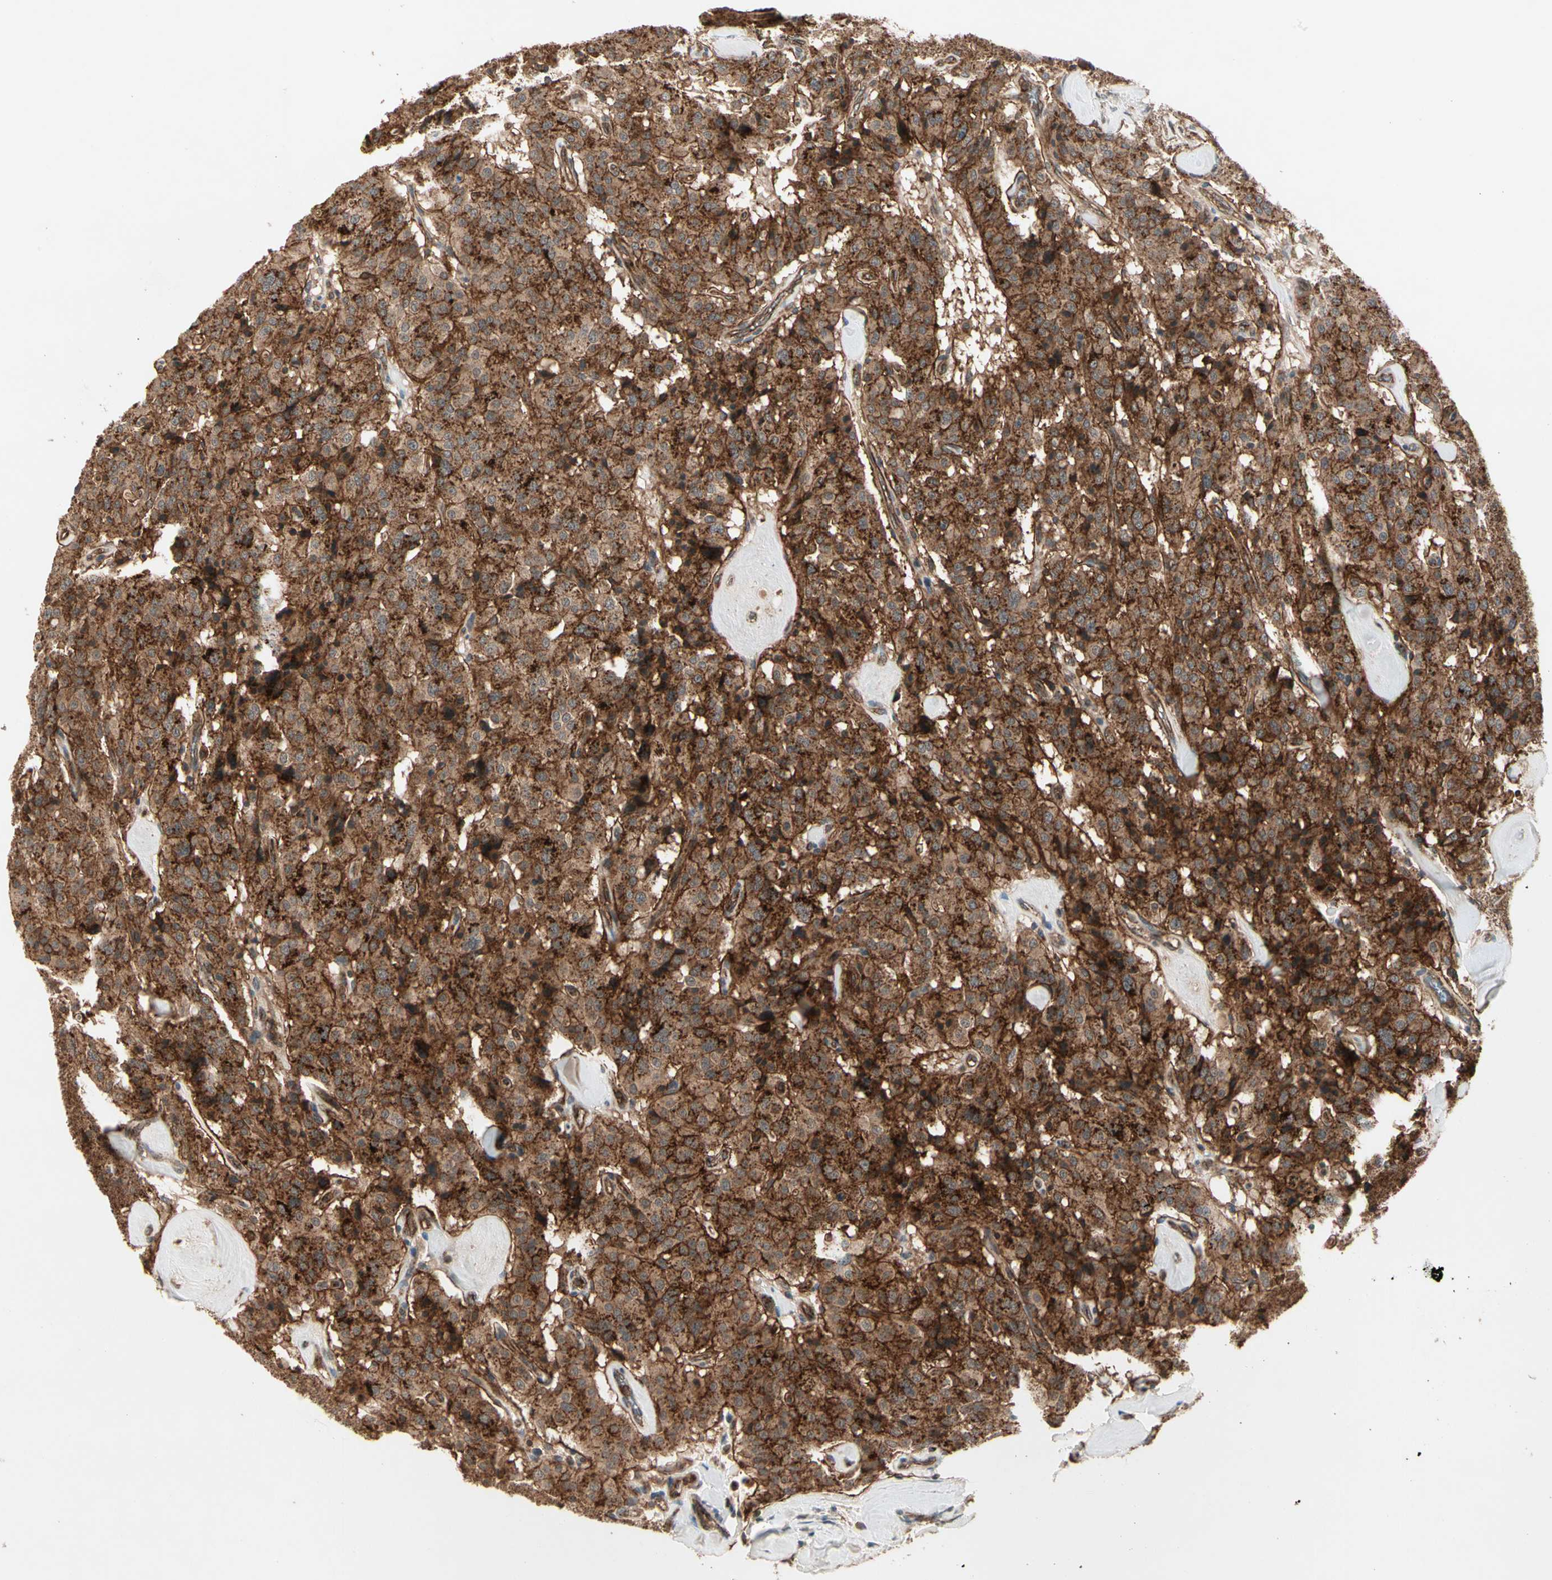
{"staining": {"intensity": "strong", "quantity": ">75%", "location": "cytoplasmic/membranous"}, "tissue": "carcinoid", "cell_type": "Tumor cells", "image_type": "cancer", "snomed": [{"axis": "morphology", "description": "Carcinoid, malignant, NOS"}, {"axis": "topography", "description": "Lung"}], "caption": "This micrograph shows immunohistochemistry (IHC) staining of human malignant carcinoid, with high strong cytoplasmic/membranous positivity in approximately >75% of tumor cells.", "gene": "FLOT1", "patient": {"sex": "male", "age": 30}}